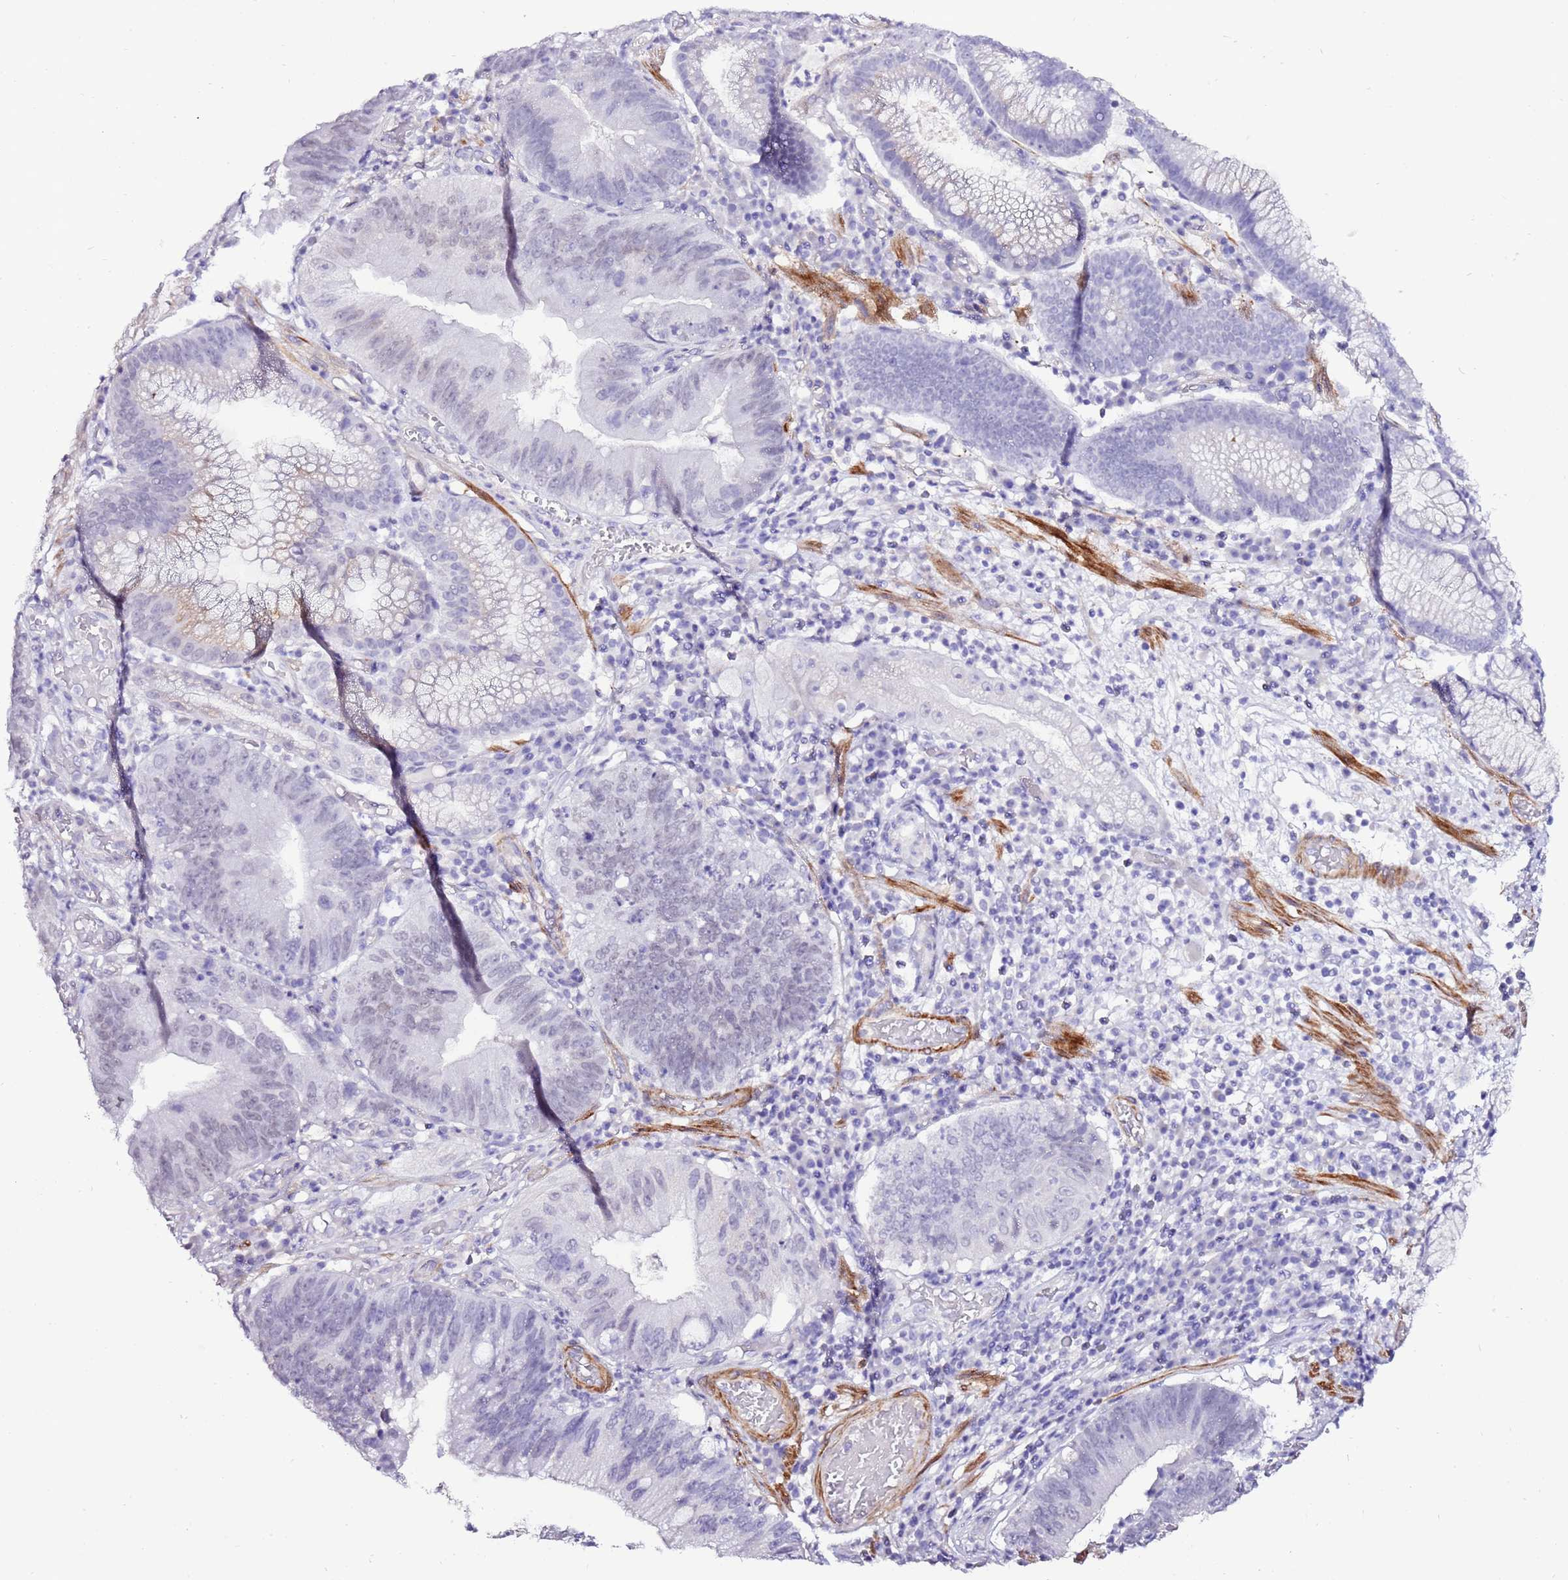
{"staining": {"intensity": "negative", "quantity": "none", "location": "none"}, "tissue": "stomach cancer", "cell_type": "Tumor cells", "image_type": "cancer", "snomed": [{"axis": "morphology", "description": "Adenocarcinoma, NOS"}, {"axis": "topography", "description": "Stomach"}], "caption": "Tumor cells show no significant protein positivity in stomach cancer (adenocarcinoma). (Stains: DAB IHC with hematoxylin counter stain, Microscopy: brightfield microscopy at high magnification).", "gene": "ART5", "patient": {"sex": "male", "age": 59}}